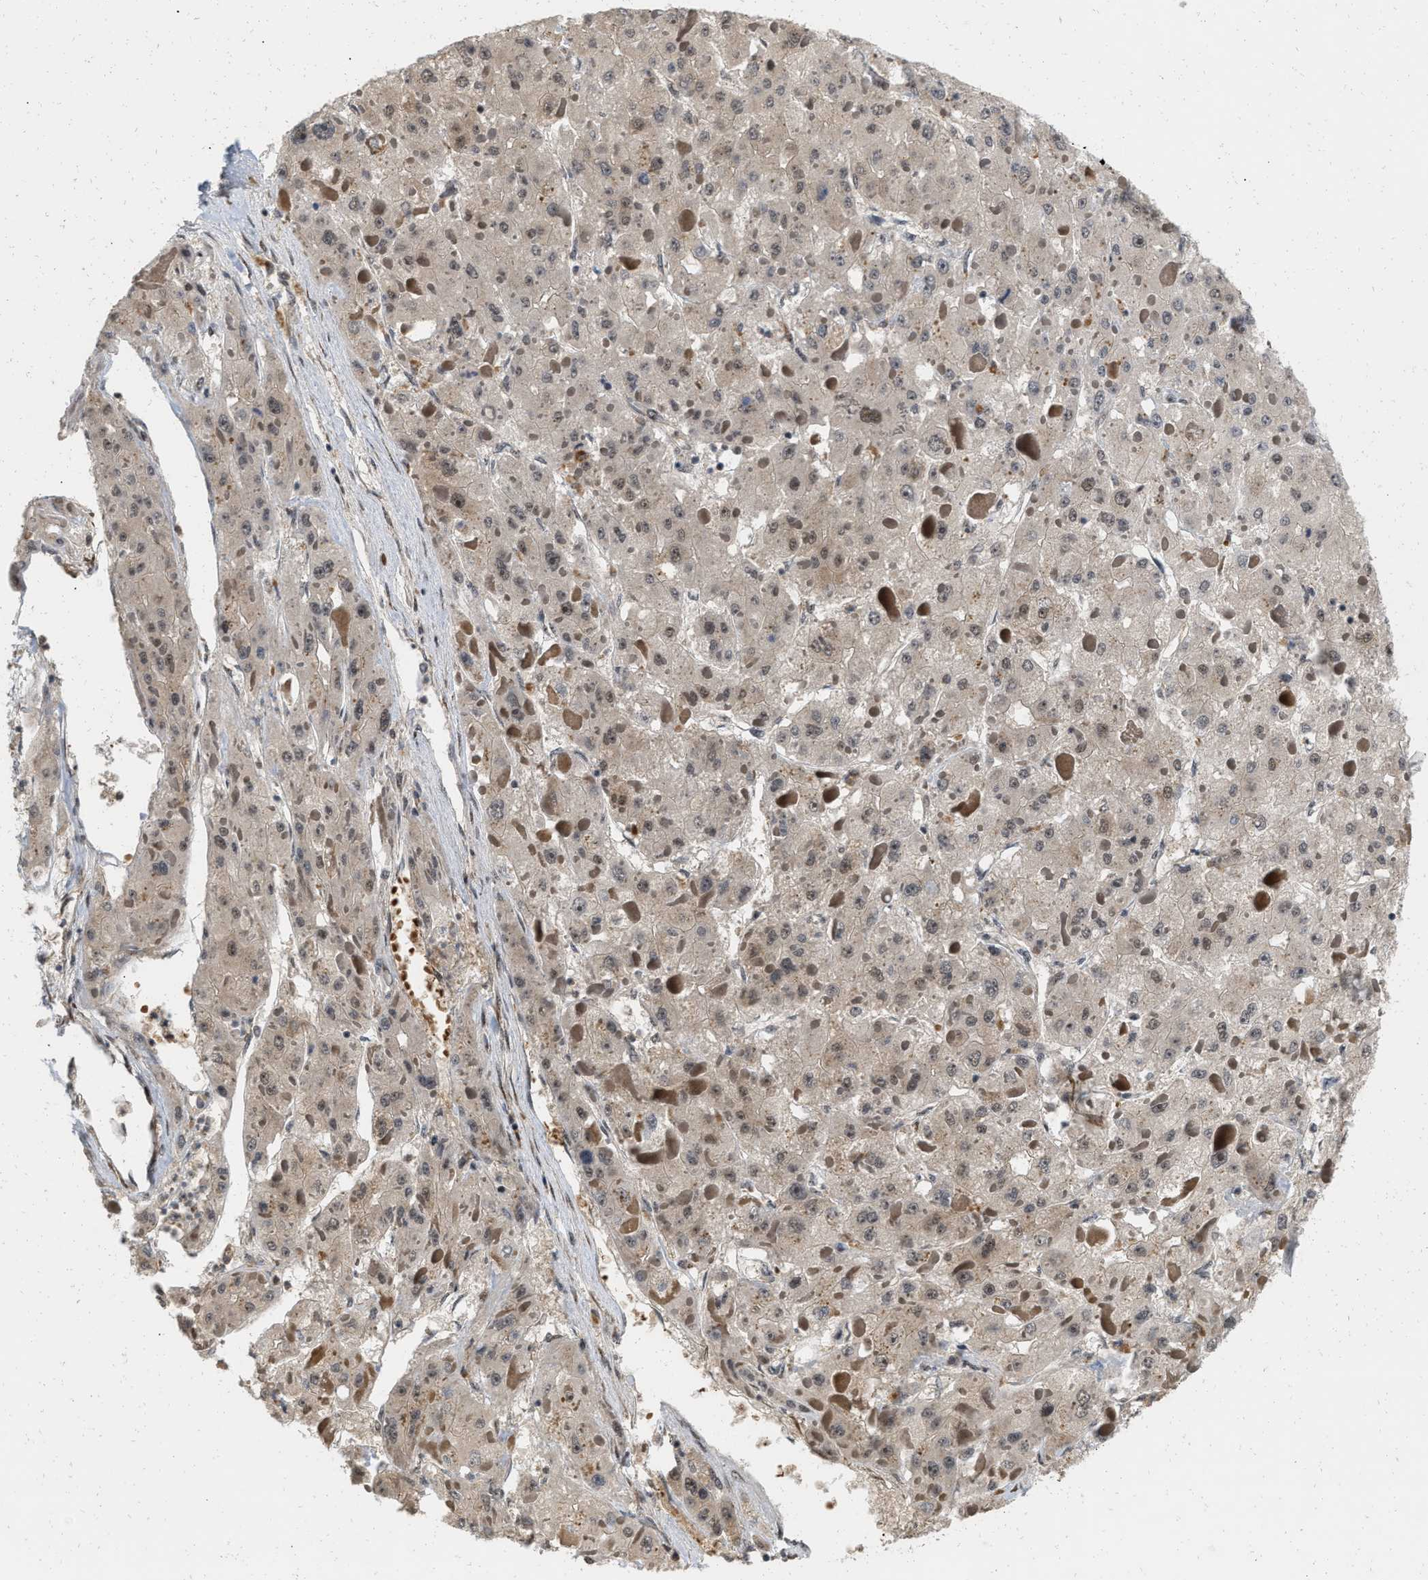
{"staining": {"intensity": "moderate", "quantity": "25%-75%", "location": "cytoplasmic/membranous,nuclear"}, "tissue": "liver cancer", "cell_type": "Tumor cells", "image_type": "cancer", "snomed": [{"axis": "morphology", "description": "Carcinoma, Hepatocellular, NOS"}, {"axis": "topography", "description": "Liver"}], "caption": "There is medium levels of moderate cytoplasmic/membranous and nuclear staining in tumor cells of hepatocellular carcinoma (liver), as demonstrated by immunohistochemical staining (brown color).", "gene": "ANKRD11", "patient": {"sex": "female", "age": 73}}